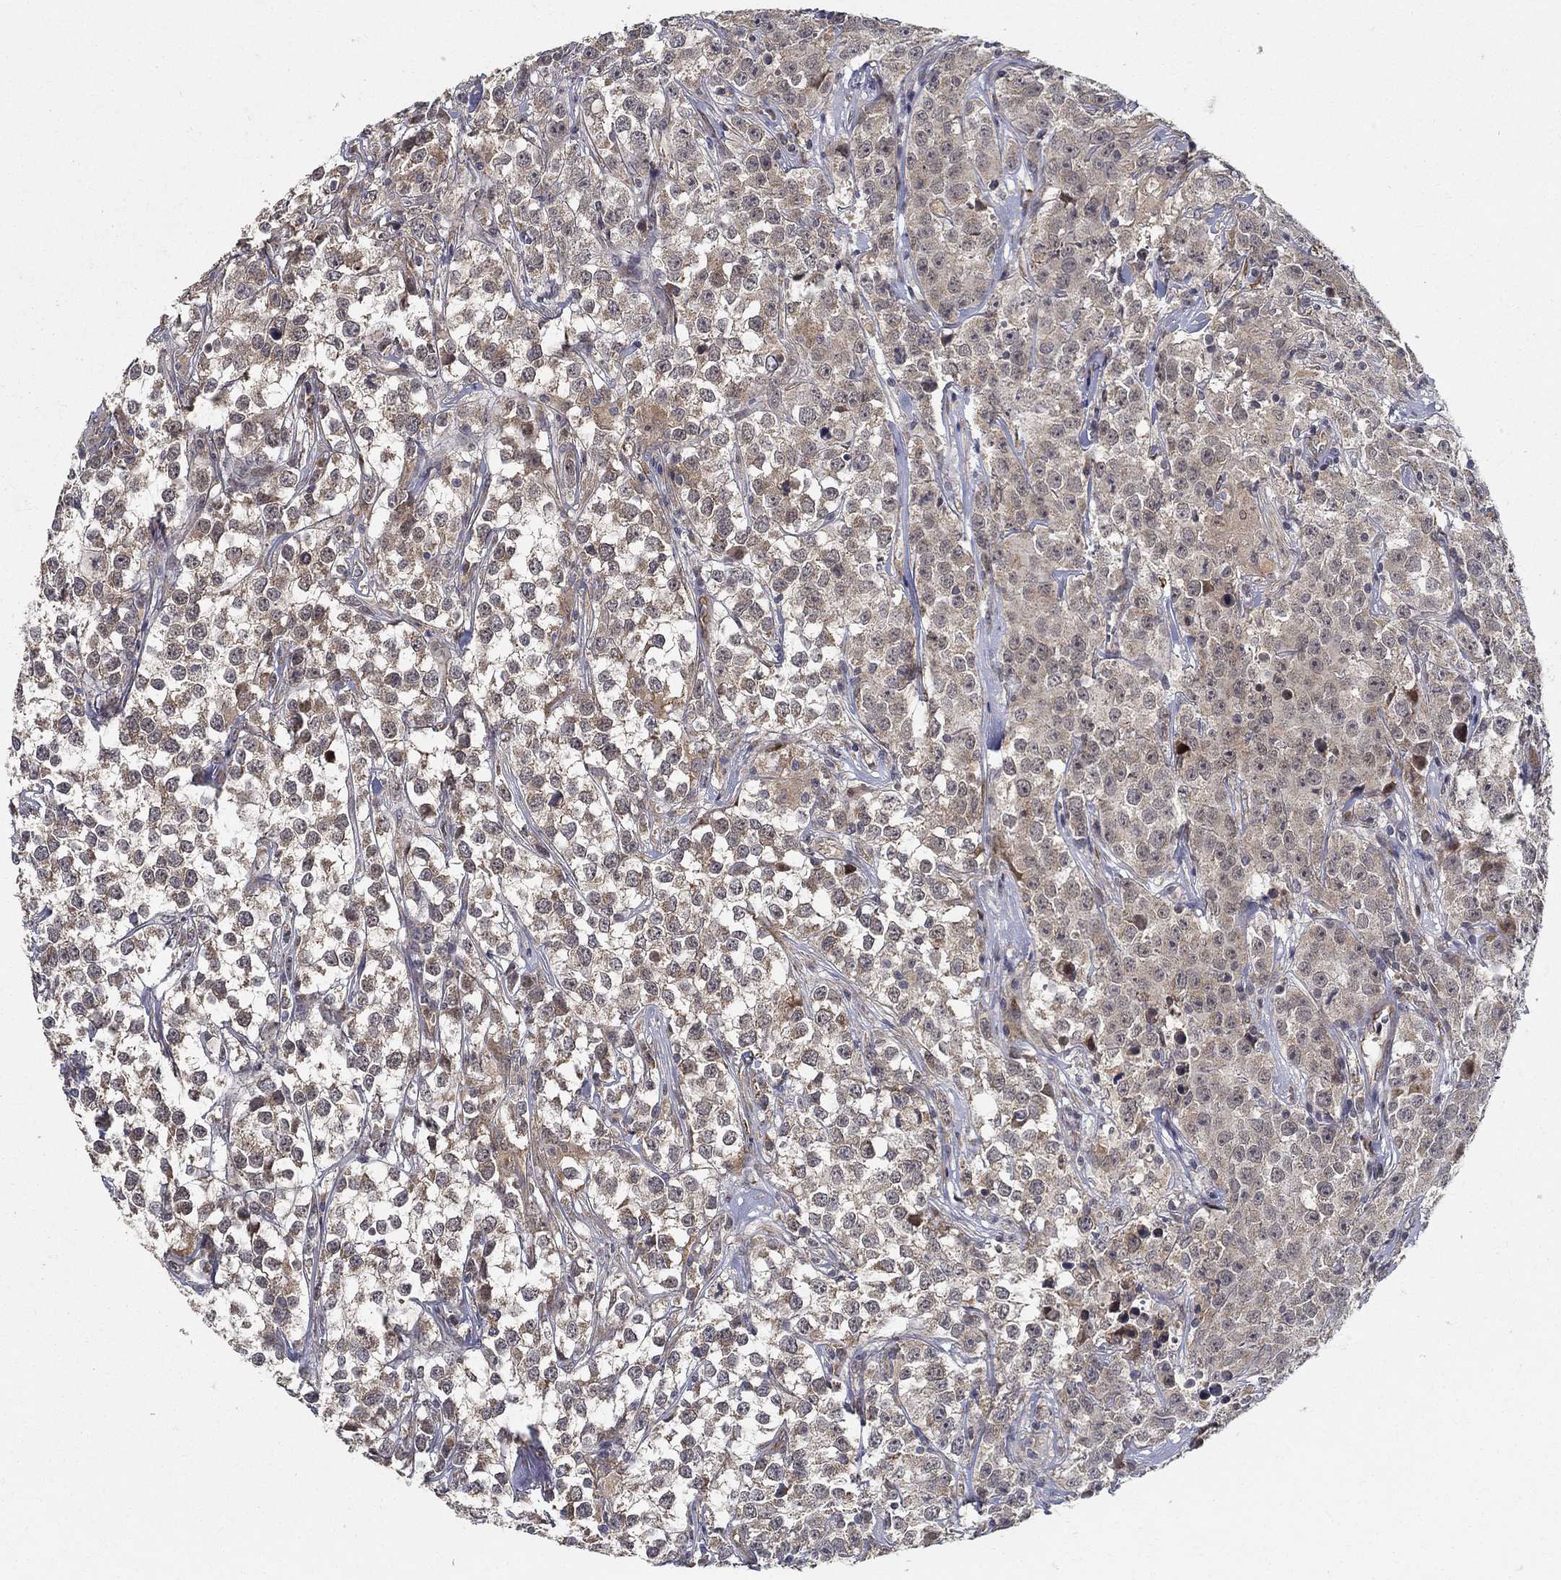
{"staining": {"intensity": "weak", "quantity": "25%-75%", "location": "cytoplasmic/membranous"}, "tissue": "testis cancer", "cell_type": "Tumor cells", "image_type": "cancer", "snomed": [{"axis": "morphology", "description": "Seminoma, NOS"}, {"axis": "topography", "description": "Testis"}], "caption": "Immunohistochemical staining of human testis cancer (seminoma) exhibits weak cytoplasmic/membranous protein positivity in about 25%-75% of tumor cells.", "gene": "ZNF594", "patient": {"sex": "male", "age": 59}}